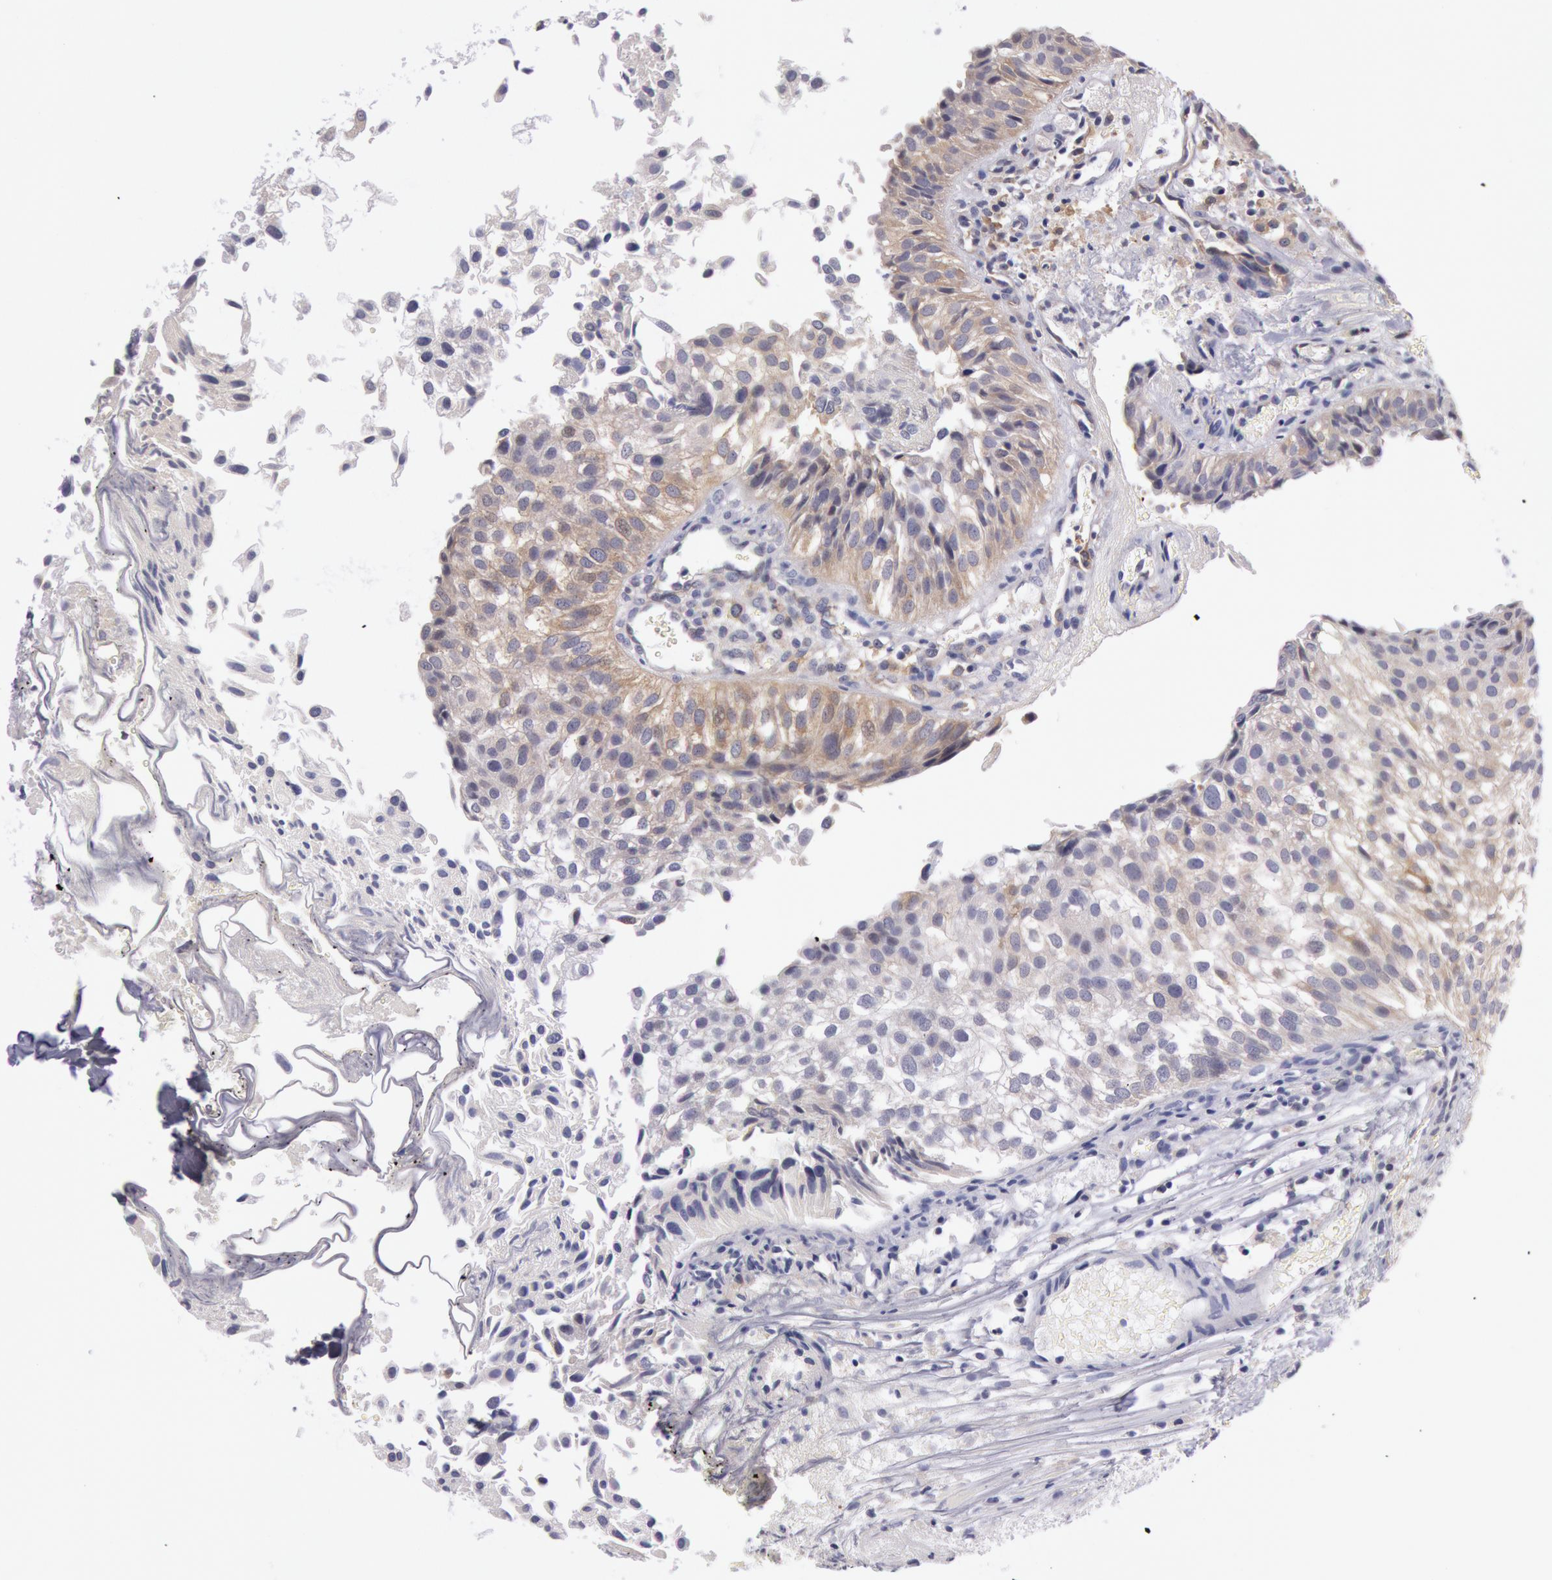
{"staining": {"intensity": "weak", "quantity": "<25%", "location": "cytoplasmic/membranous"}, "tissue": "urothelial cancer", "cell_type": "Tumor cells", "image_type": "cancer", "snomed": [{"axis": "morphology", "description": "Urothelial carcinoma, Low grade"}, {"axis": "topography", "description": "Urinary bladder"}], "caption": "The photomicrograph reveals no staining of tumor cells in urothelial cancer.", "gene": "MYO5A", "patient": {"sex": "female", "age": 89}}